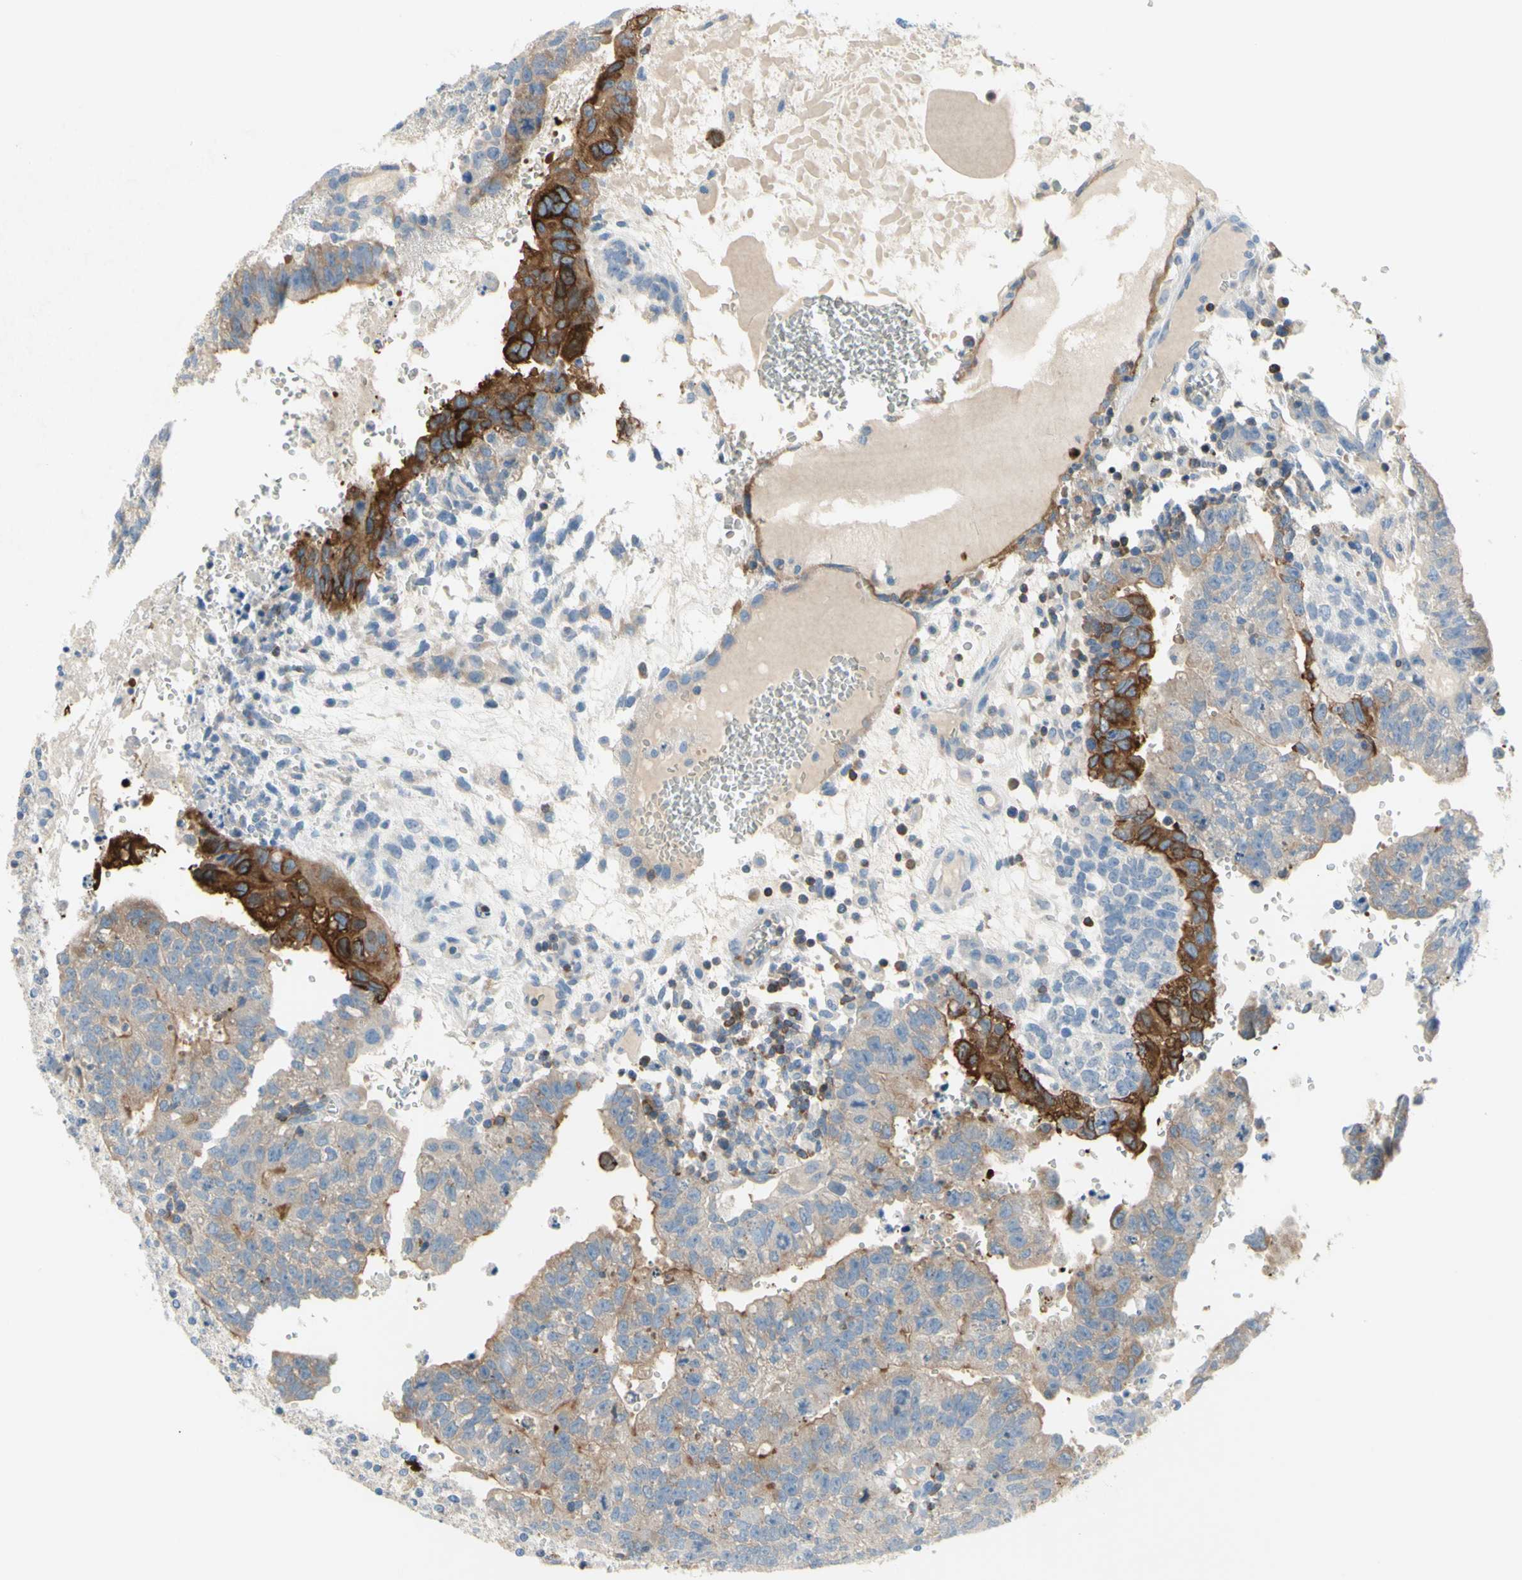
{"staining": {"intensity": "weak", "quantity": ">75%", "location": "cytoplasmic/membranous"}, "tissue": "testis cancer", "cell_type": "Tumor cells", "image_type": "cancer", "snomed": [{"axis": "morphology", "description": "Seminoma, NOS"}, {"axis": "morphology", "description": "Carcinoma, Embryonal, NOS"}, {"axis": "topography", "description": "Testis"}], "caption": "Immunohistochemical staining of testis seminoma exhibits weak cytoplasmic/membranous protein positivity in approximately >75% of tumor cells.", "gene": "MUC1", "patient": {"sex": "male", "age": 52}}